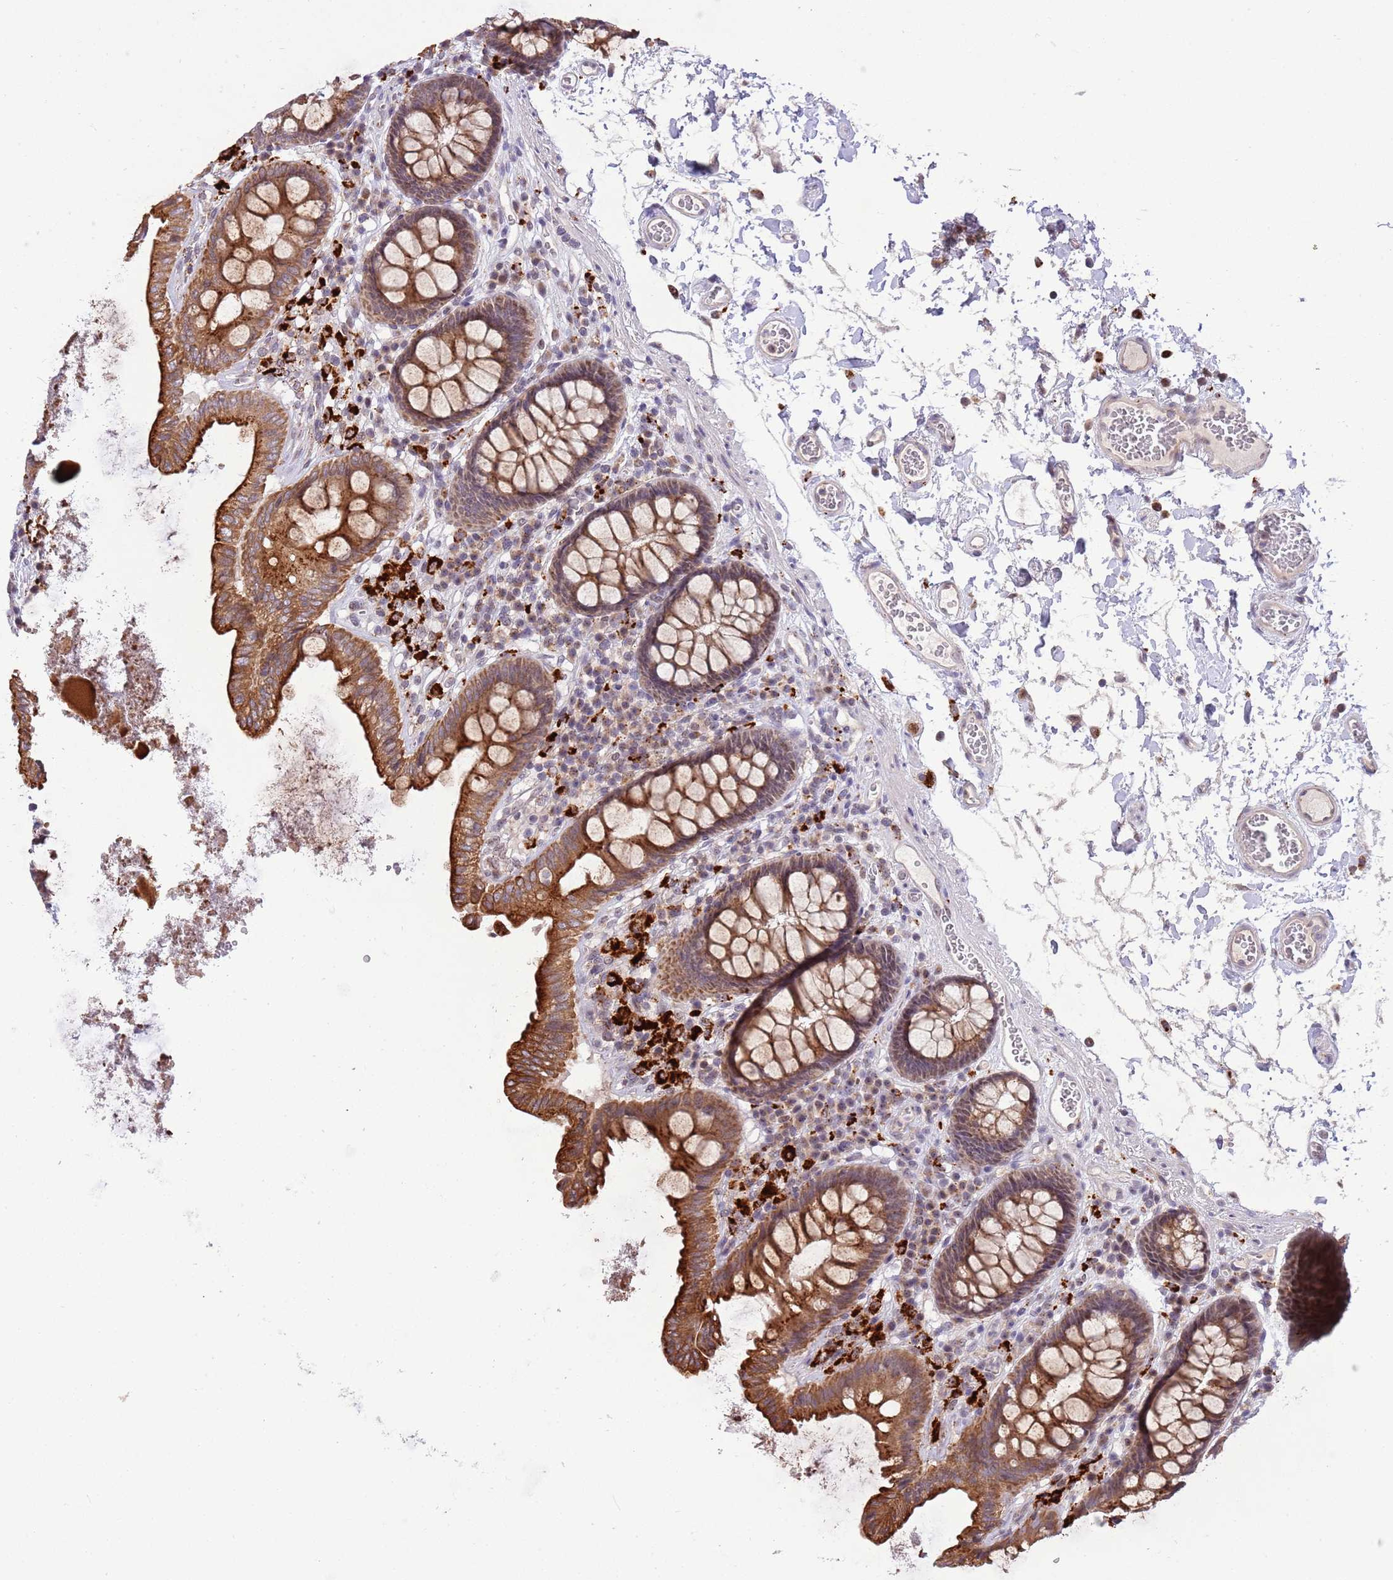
{"staining": {"intensity": "weak", "quantity": "25%-75%", "location": "cytoplasmic/membranous"}, "tissue": "colon", "cell_type": "Endothelial cells", "image_type": "normal", "snomed": [{"axis": "morphology", "description": "Normal tissue, NOS"}, {"axis": "topography", "description": "Colon"}], "caption": "This is an image of immunohistochemistry staining of normal colon, which shows weak positivity in the cytoplasmic/membranous of endothelial cells.", "gene": "TRIM27", "patient": {"sex": "male", "age": 84}}